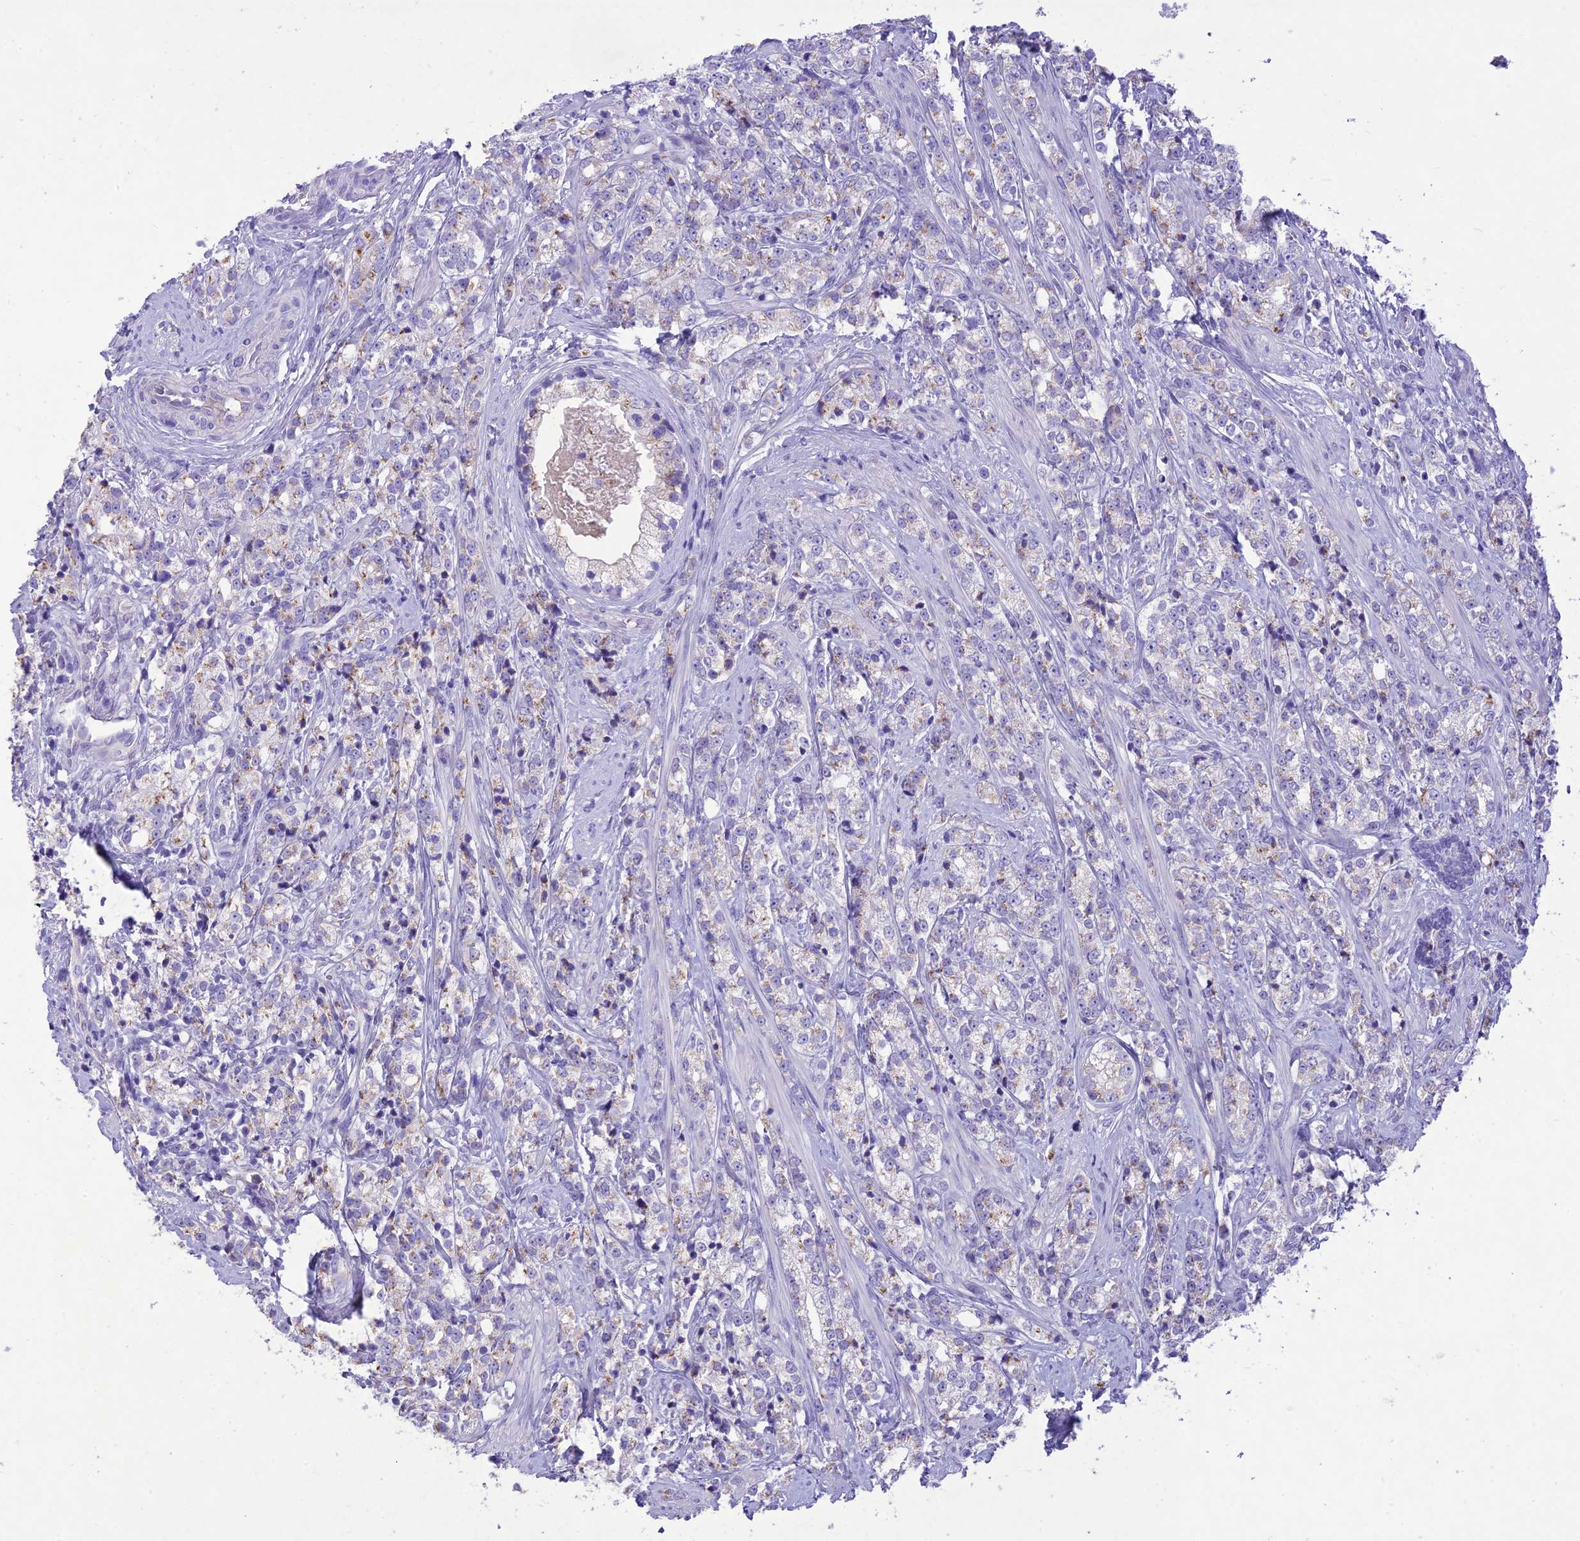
{"staining": {"intensity": "weak", "quantity": "25%-75%", "location": "cytoplasmic/membranous"}, "tissue": "prostate cancer", "cell_type": "Tumor cells", "image_type": "cancer", "snomed": [{"axis": "morphology", "description": "Adenocarcinoma, High grade"}, {"axis": "topography", "description": "Prostate"}], "caption": "Prostate cancer (high-grade adenocarcinoma) stained for a protein (brown) demonstrates weak cytoplasmic/membranous positive positivity in approximately 25%-75% of tumor cells.", "gene": "SLC13A5", "patient": {"sex": "male", "age": 69}}